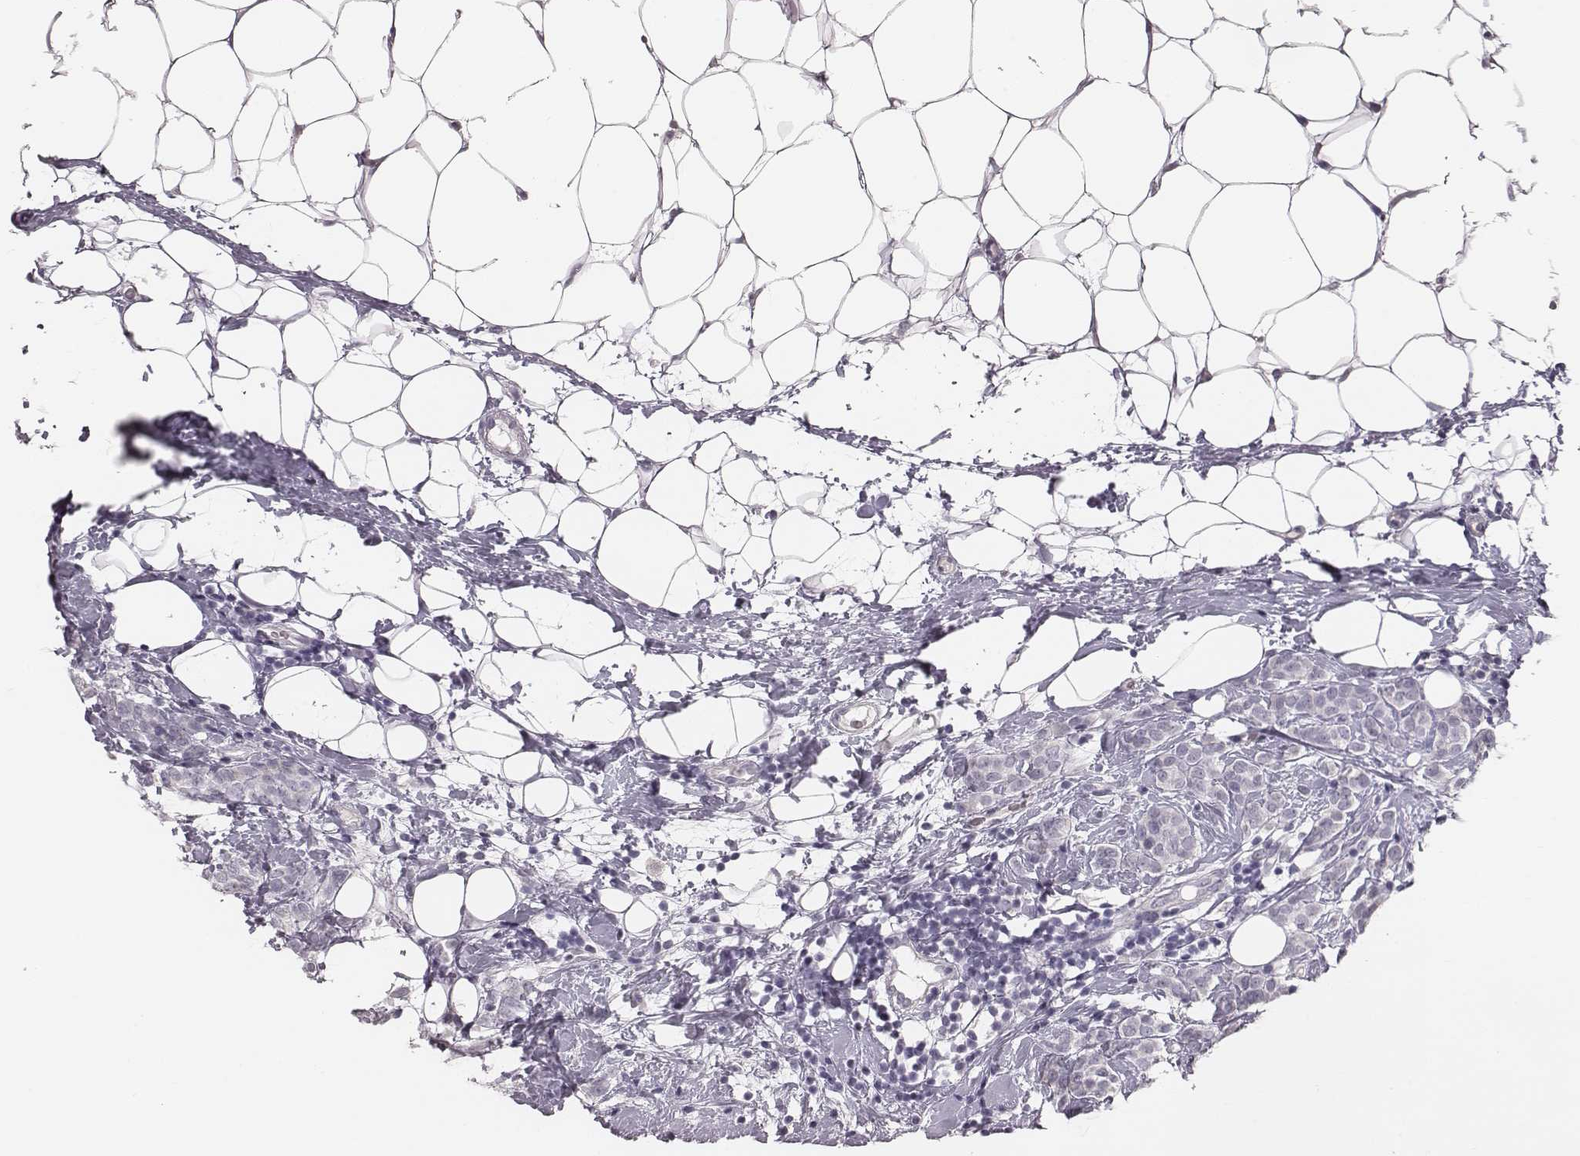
{"staining": {"intensity": "negative", "quantity": "none", "location": "none"}, "tissue": "breast cancer", "cell_type": "Tumor cells", "image_type": "cancer", "snomed": [{"axis": "morphology", "description": "Lobular carcinoma"}, {"axis": "topography", "description": "Breast"}], "caption": "The IHC photomicrograph has no significant expression in tumor cells of breast cancer (lobular carcinoma) tissue.", "gene": "CSHL1", "patient": {"sex": "female", "age": 49}}